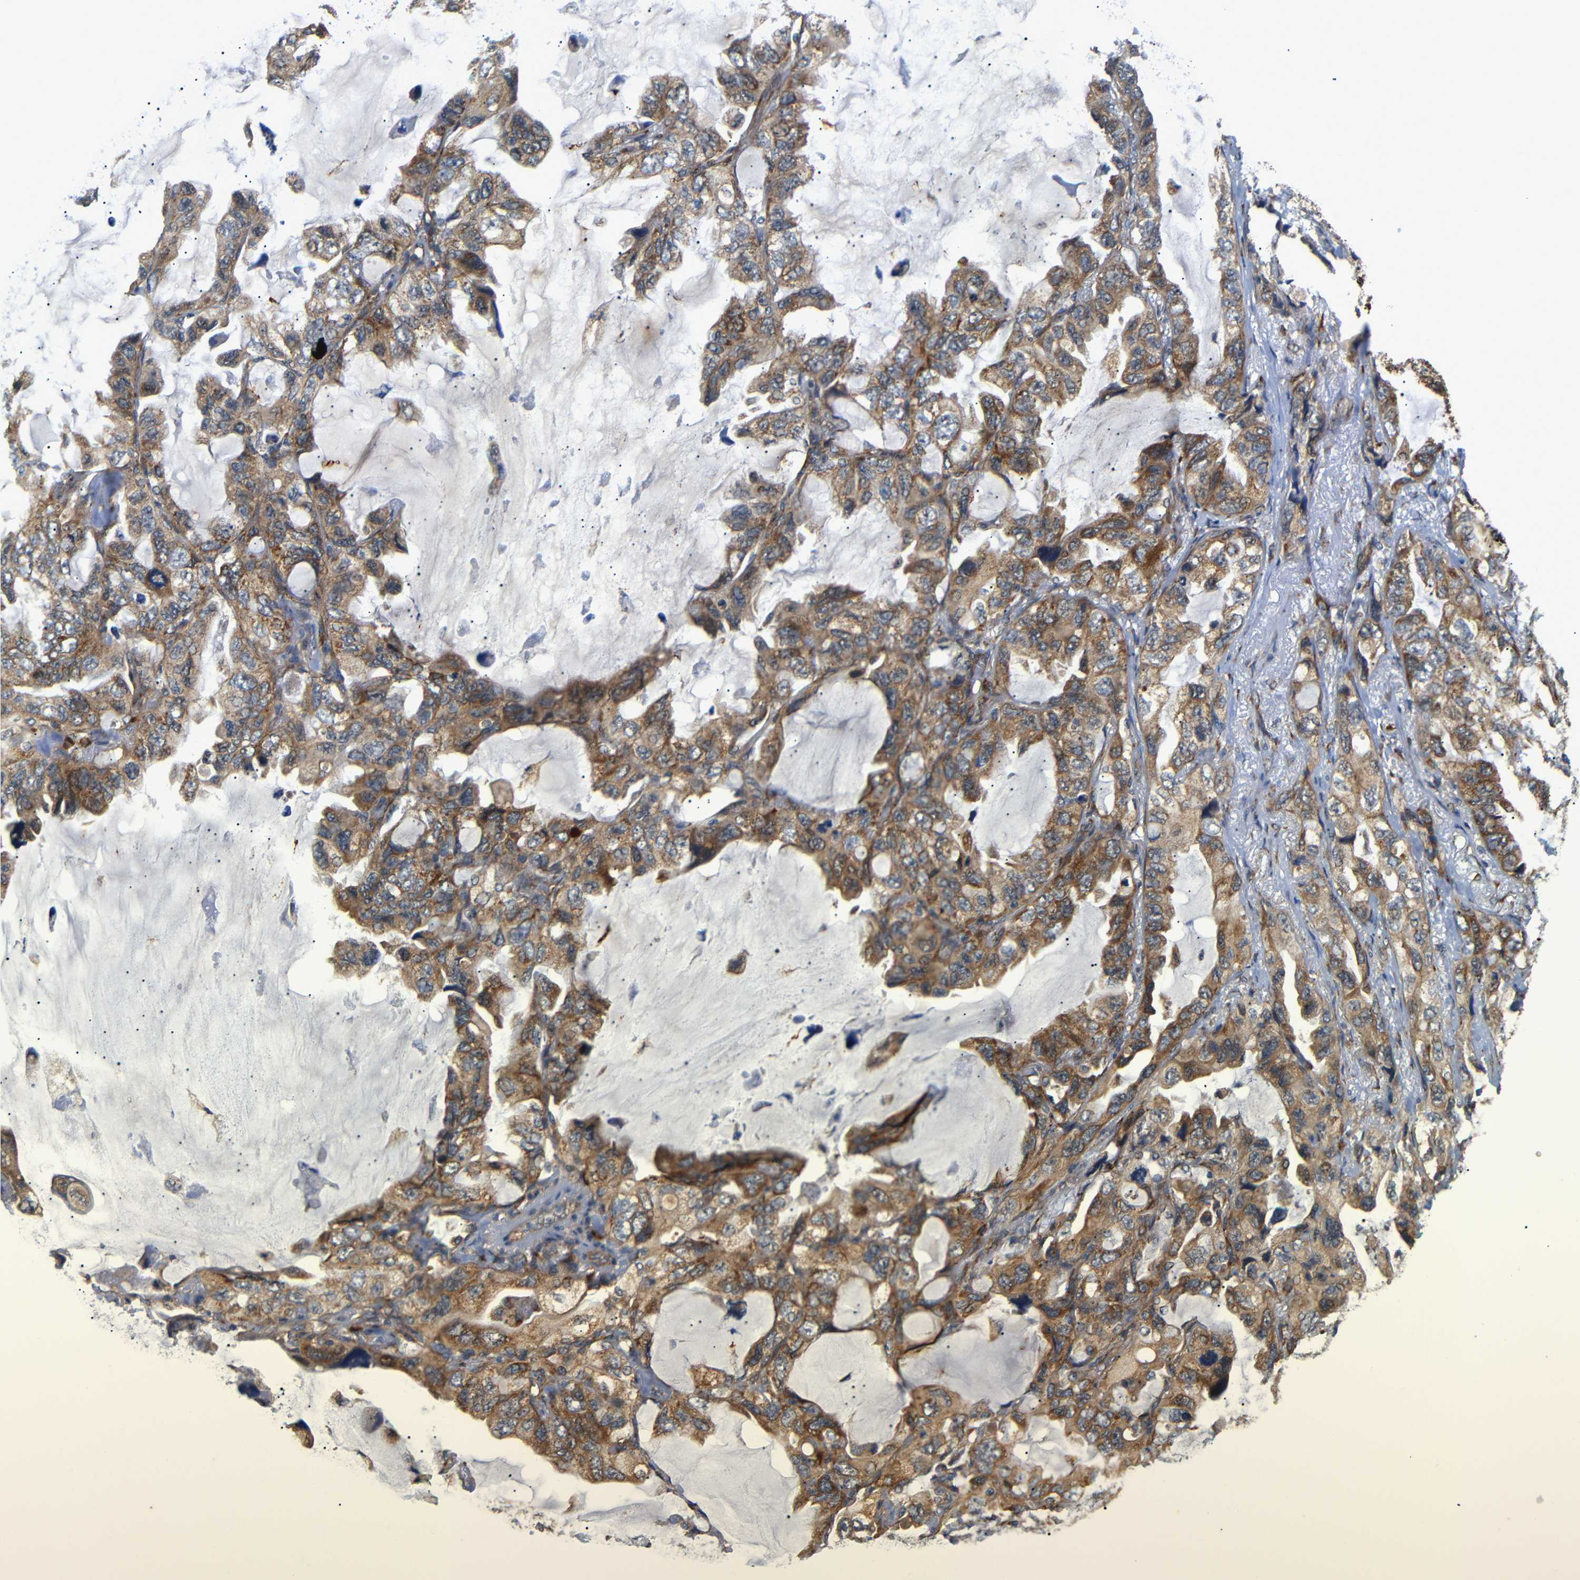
{"staining": {"intensity": "moderate", "quantity": ">75%", "location": "cytoplasmic/membranous"}, "tissue": "lung cancer", "cell_type": "Tumor cells", "image_type": "cancer", "snomed": [{"axis": "morphology", "description": "Squamous cell carcinoma, NOS"}, {"axis": "topography", "description": "Lung"}], "caption": "DAB immunohistochemical staining of lung cancer (squamous cell carcinoma) displays moderate cytoplasmic/membranous protein staining in about >75% of tumor cells.", "gene": "KANK4", "patient": {"sex": "female", "age": 73}}